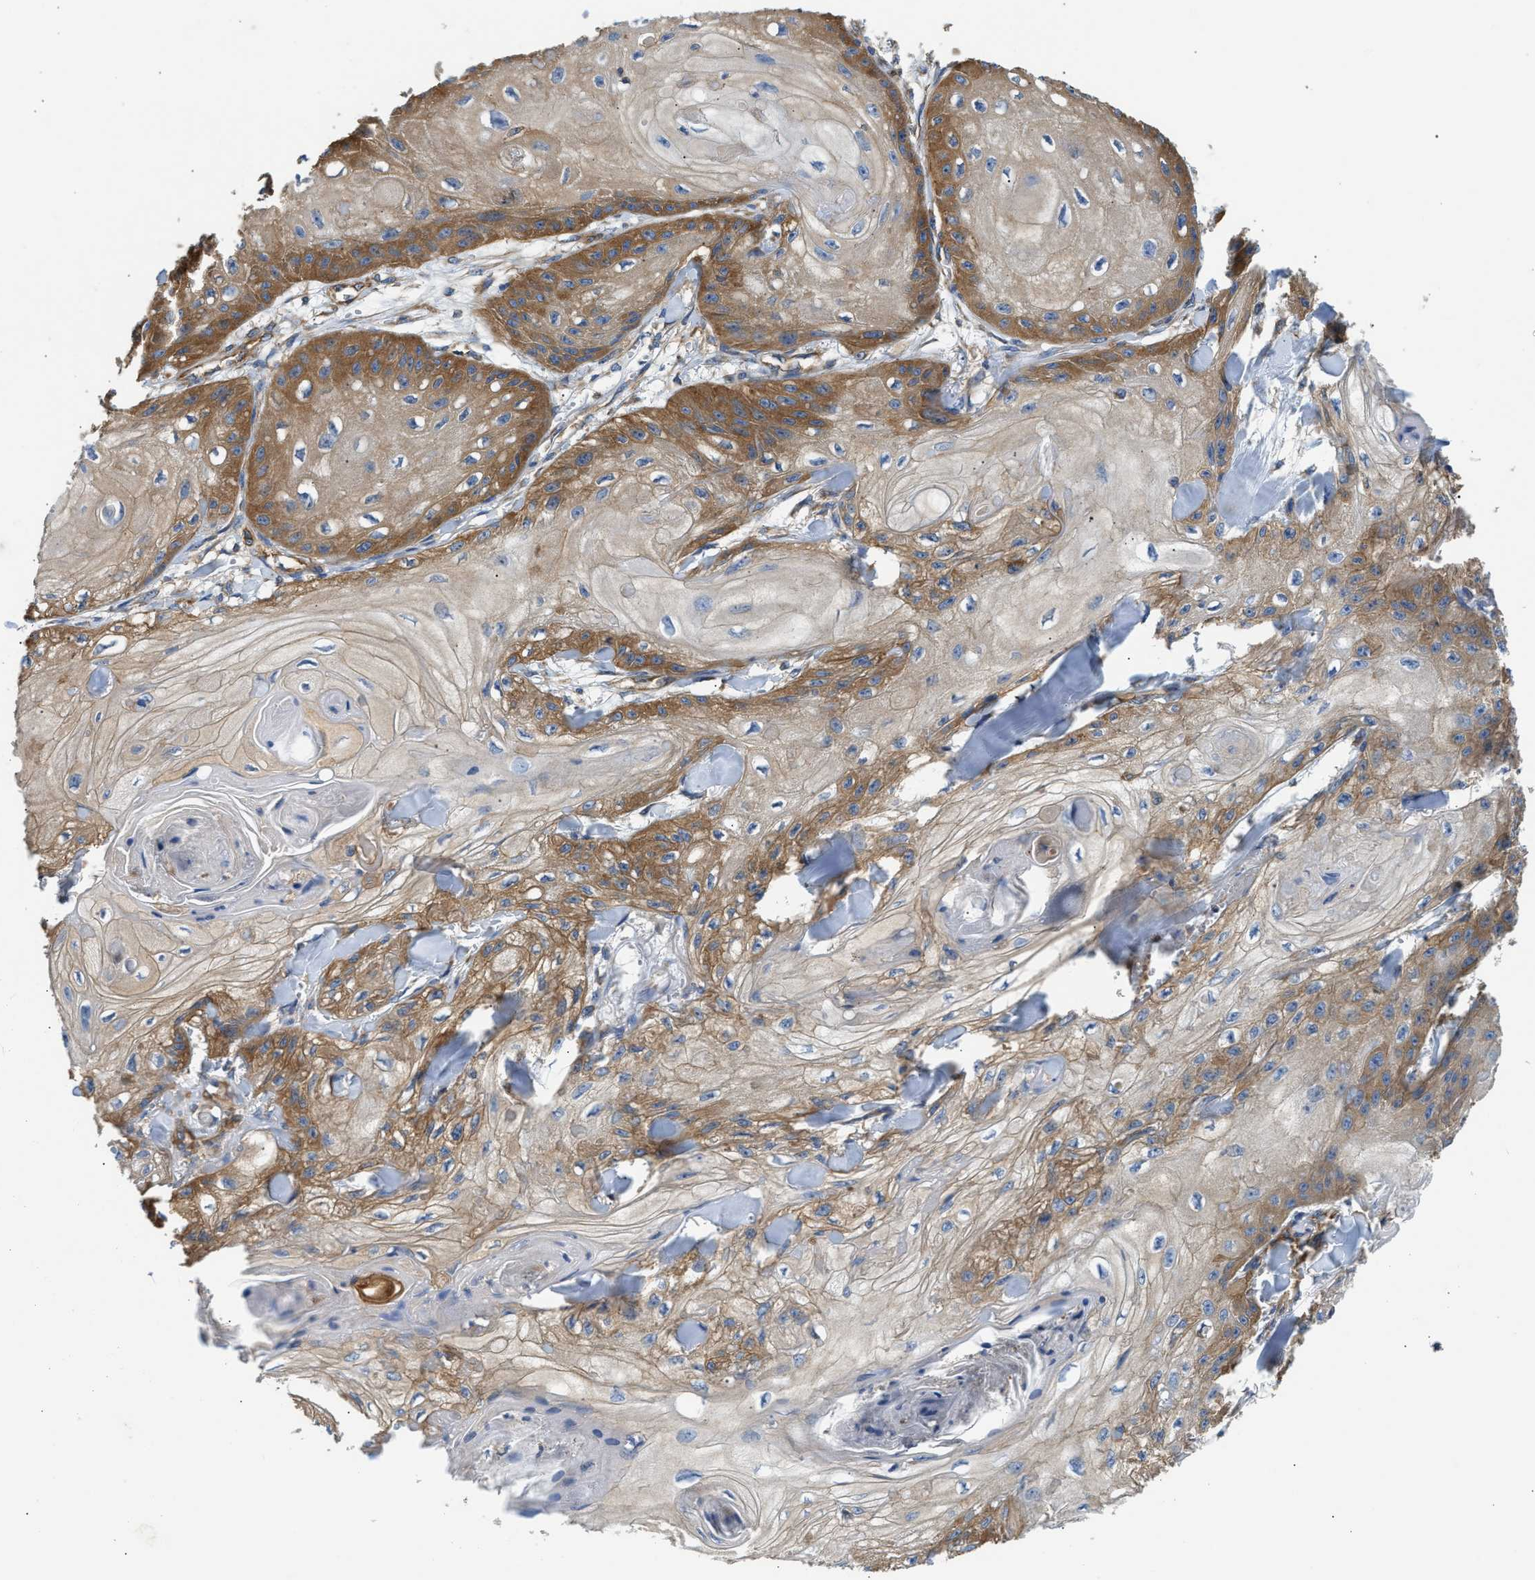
{"staining": {"intensity": "moderate", "quantity": "25%-75%", "location": "cytoplasmic/membranous"}, "tissue": "skin cancer", "cell_type": "Tumor cells", "image_type": "cancer", "snomed": [{"axis": "morphology", "description": "Squamous cell carcinoma, NOS"}, {"axis": "topography", "description": "Skin"}], "caption": "About 25%-75% of tumor cells in squamous cell carcinoma (skin) exhibit moderate cytoplasmic/membranous protein staining as visualized by brown immunohistochemical staining.", "gene": "SAMD9L", "patient": {"sex": "male", "age": 74}}